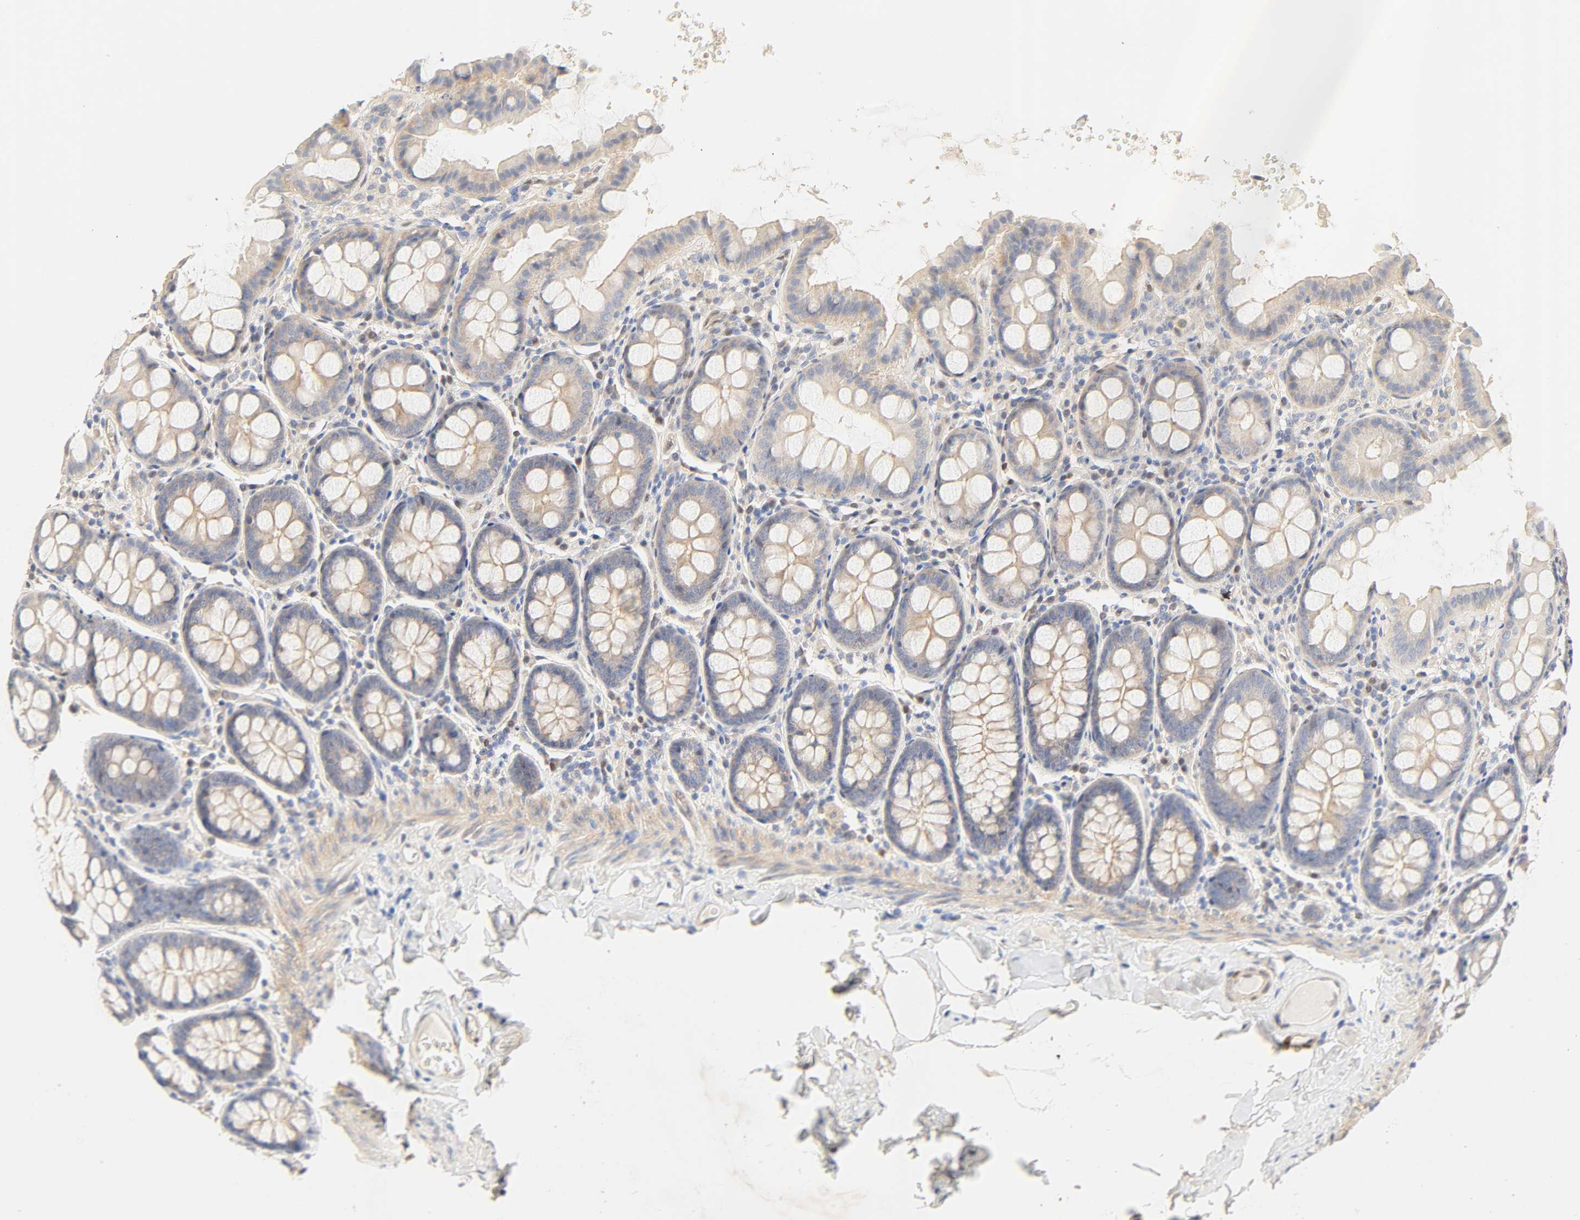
{"staining": {"intensity": "negative", "quantity": "none", "location": "none"}, "tissue": "colon", "cell_type": "Endothelial cells", "image_type": "normal", "snomed": [{"axis": "morphology", "description": "Normal tissue, NOS"}, {"axis": "topography", "description": "Colon"}], "caption": "An immunohistochemistry (IHC) histopathology image of benign colon is shown. There is no staining in endothelial cells of colon.", "gene": "BORCS8", "patient": {"sex": "female", "age": 61}}